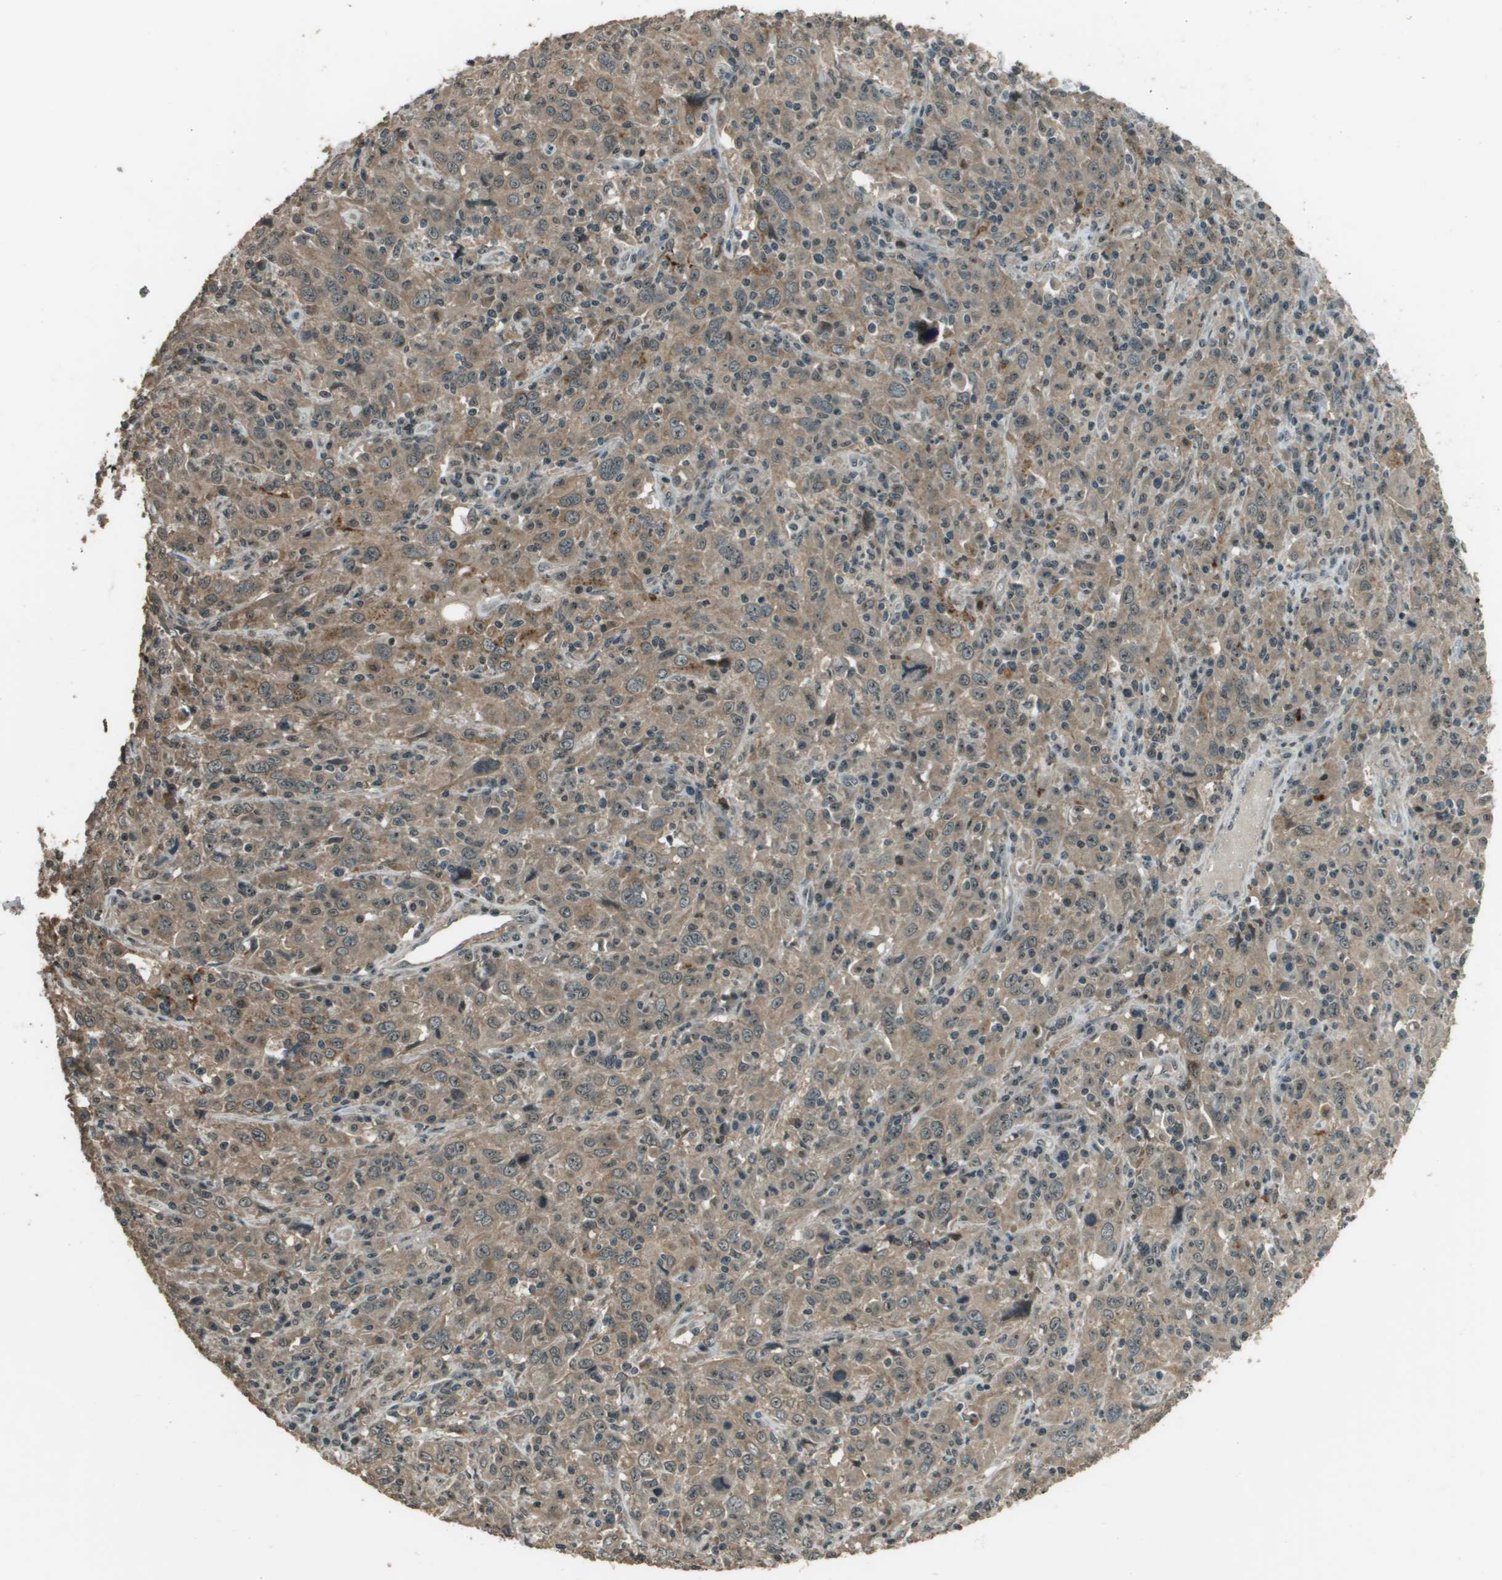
{"staining": {"intensity": "moderate", "quantity": ">75%", "location": "cytoplasmic/membranous"}, "tissue": "cervical cancer", "cell_type": "Tumor cells", "image_type": "cancer", "snomed": [{"axis": "morphology", "description": "Squamous cell carcinoma, NOS"}, {"axis": "topography", "description": "Cervix"}], "caption": "Cervical cancer stained with IHC demonstrates moderate cytoplasmic/membranous expression in approximately >75% of tumor cells. The staining was performed using DAB (3,3'-diaminobenzidine), with brown indicating positive protein expression. Nuclei are stained blue with hematoxylin.", "gene": "SDC3", "patient": {"sex": "female", "age": 46}}